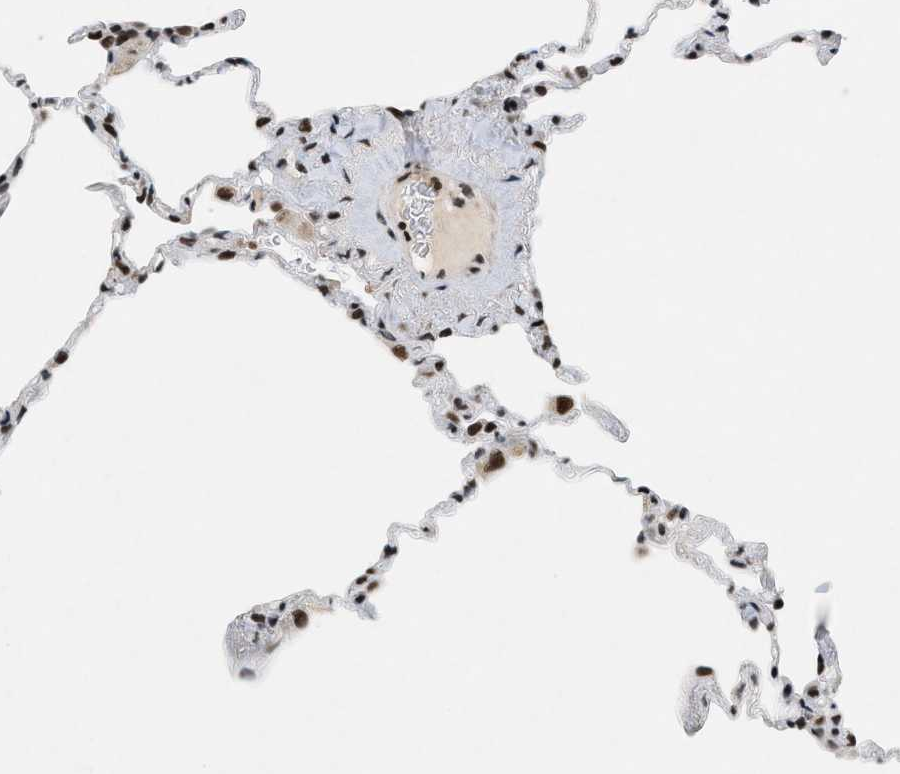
{"staining": {"intensity": "strong", "quantity": ">75%", "location": "nuclear"}, "tissue": "lung", "cell_type": "Alveolar cells", "image_type": "normal", "snomed": [{"axis": "morphology", "description": "Normal tissue, NOS"}, {"axis": "topography", "description": "Lung"}], "caption": "Protein analysis of benign lung demonstrates strong nuclear positivity in approximately >75% of alveolar cells. (IHC, brightfield microscopy, high magnification).", "gene": "SMARCB1", "patient": {"sex": "male", "age": 59}}